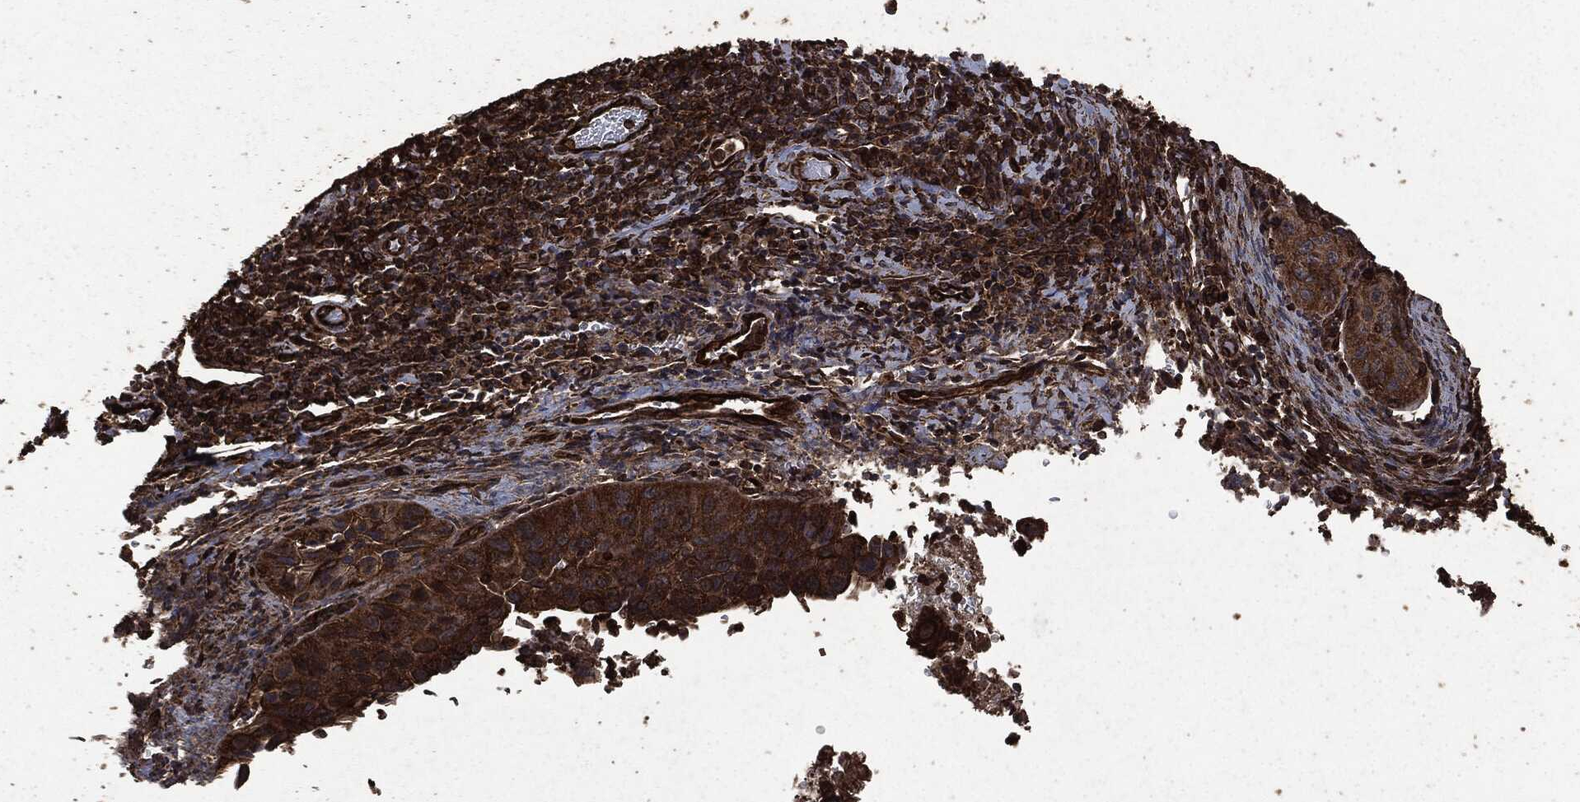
{"staining": {"intensity": "strong", "quantity": ">75%", "location": "cytoplasmic/membranous"}, "tissue": "cervical cancer", "cell_type": "Tumor cells", "image_type": "cancer", "snomed": [{"axis": "morphology", "description": "Squamous cell carcinoma, NOS"}, {"axis": "topography", "description": "Cervix"}], "caption": "The micrograph exhibits a brown stain indicating the presence of a protein in the cytoplasmic/membranous of tumor cells in cervical cancer (squamous cell carcinoma).", "gene": "HRAS", "patient": {"sex": "female", "age": 26}}